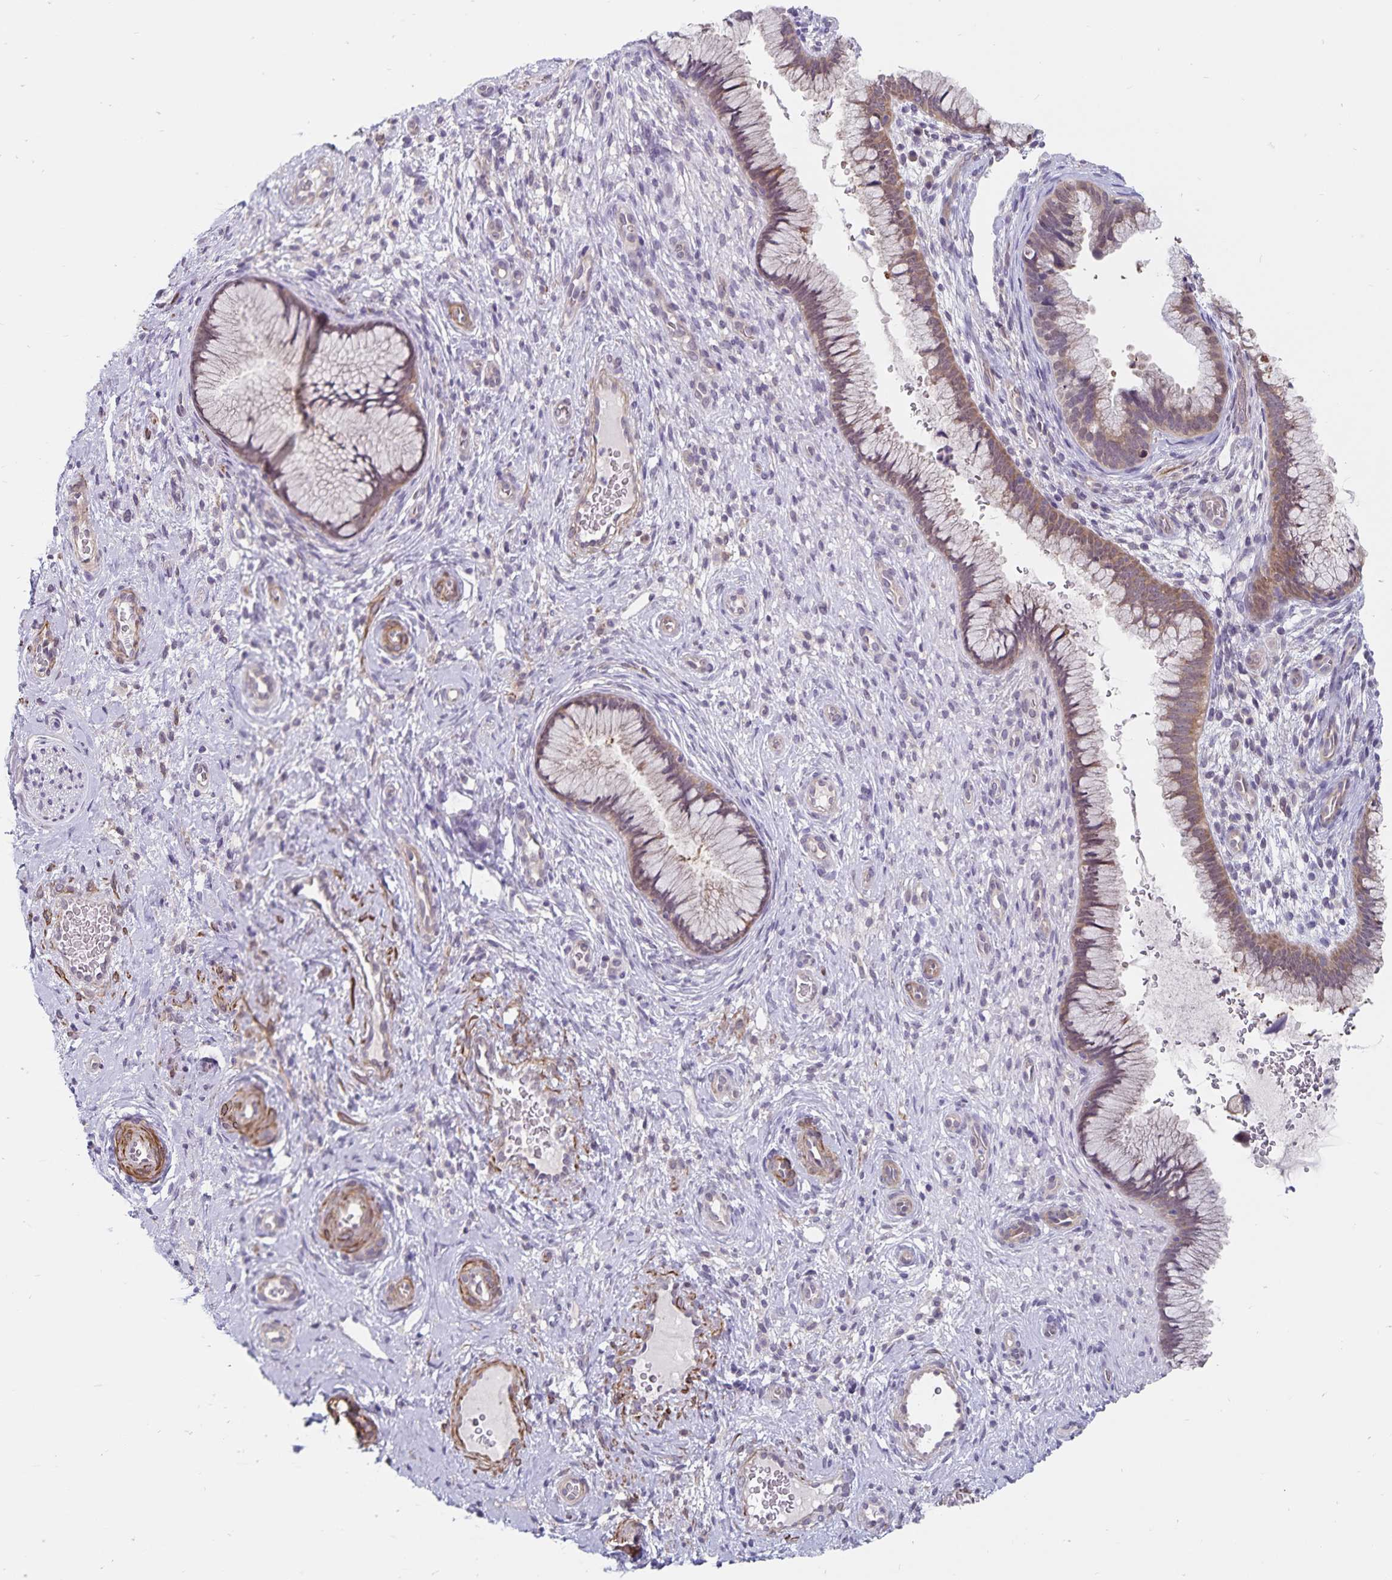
{"staining": {"intensity": "weak", "quantity": ">75%", "location": "cytoplasmic/membranous"}, "tissue": "cervix", "cell_type": "Glandular cells", "image_type": "normal", "snomed": [{"axis": "morphology", "description": "Normal tissue, NOS"}, {"axis": "topography", "description": "Cervix"}], "caption": "High-power microscopy captured an IHC image of benign cervix, revealing weak cytoplasmic/membranous expression in approximately >75% of glandular cells.", "gene": "BAG6", "patient": {"sex": "female", "age": 34}}